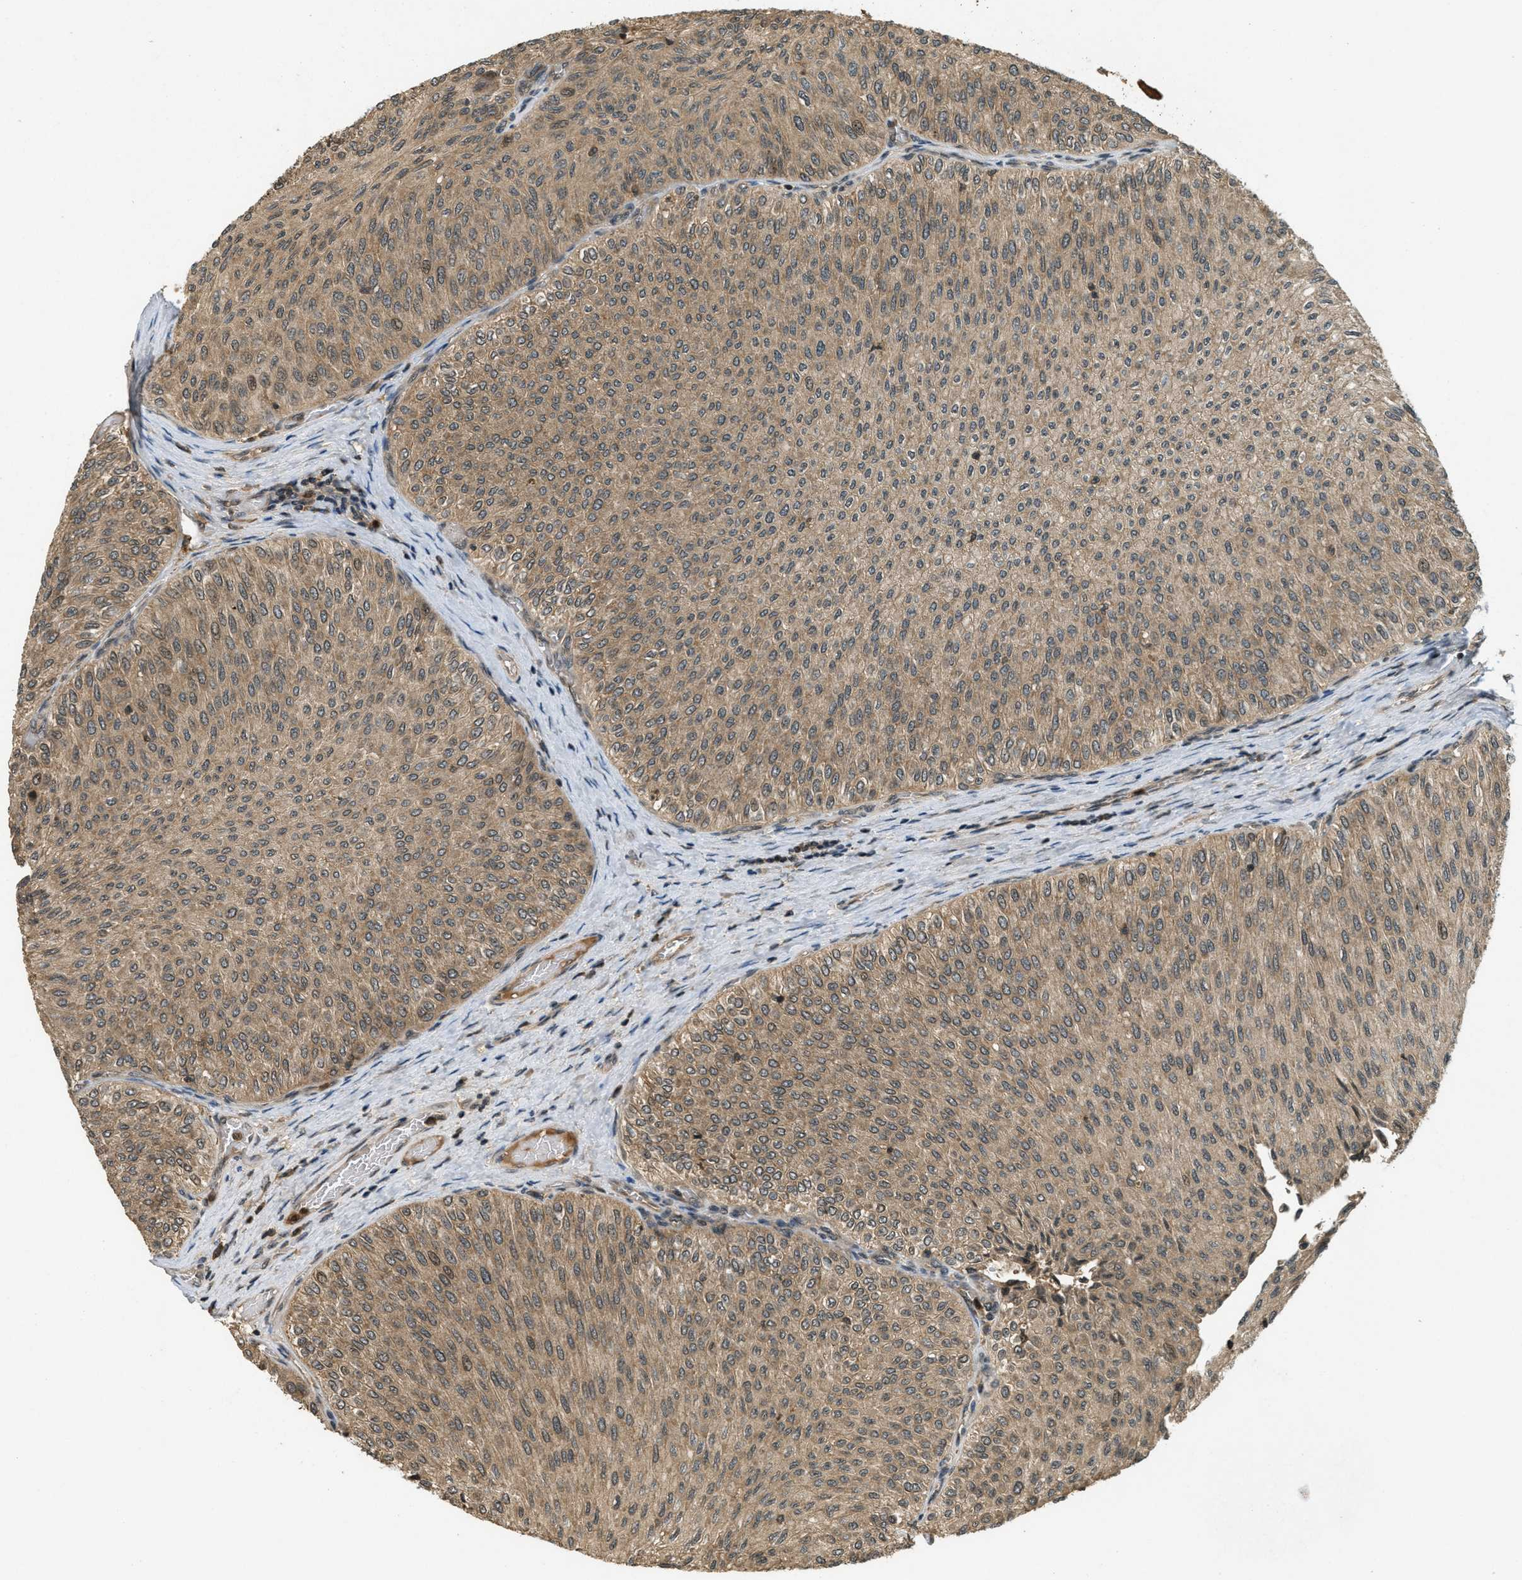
{"staining": {"intensity": "moderate", "quantity": ">75%", "location": "cytoplasmic/membranous,nuclear"}, "tissue": "urothelial cancer", "cell_type": "Tumor cells", "image_type": "cancer", "snomed": [{"axis": "morphology", "description": "Urothelial carcinoma, Low grade"}, {"axis": "topography", "description": "Urinary bladder"}], "caption": "Tumor cells reveal medium levels of moderate cytoplasmic/membranous and nuclear expression in approximately >75% of cells in human urothelial carcinoma (low-grade).", "gene": "ATG7", "patient": {"sex": "male", "age": 78}}